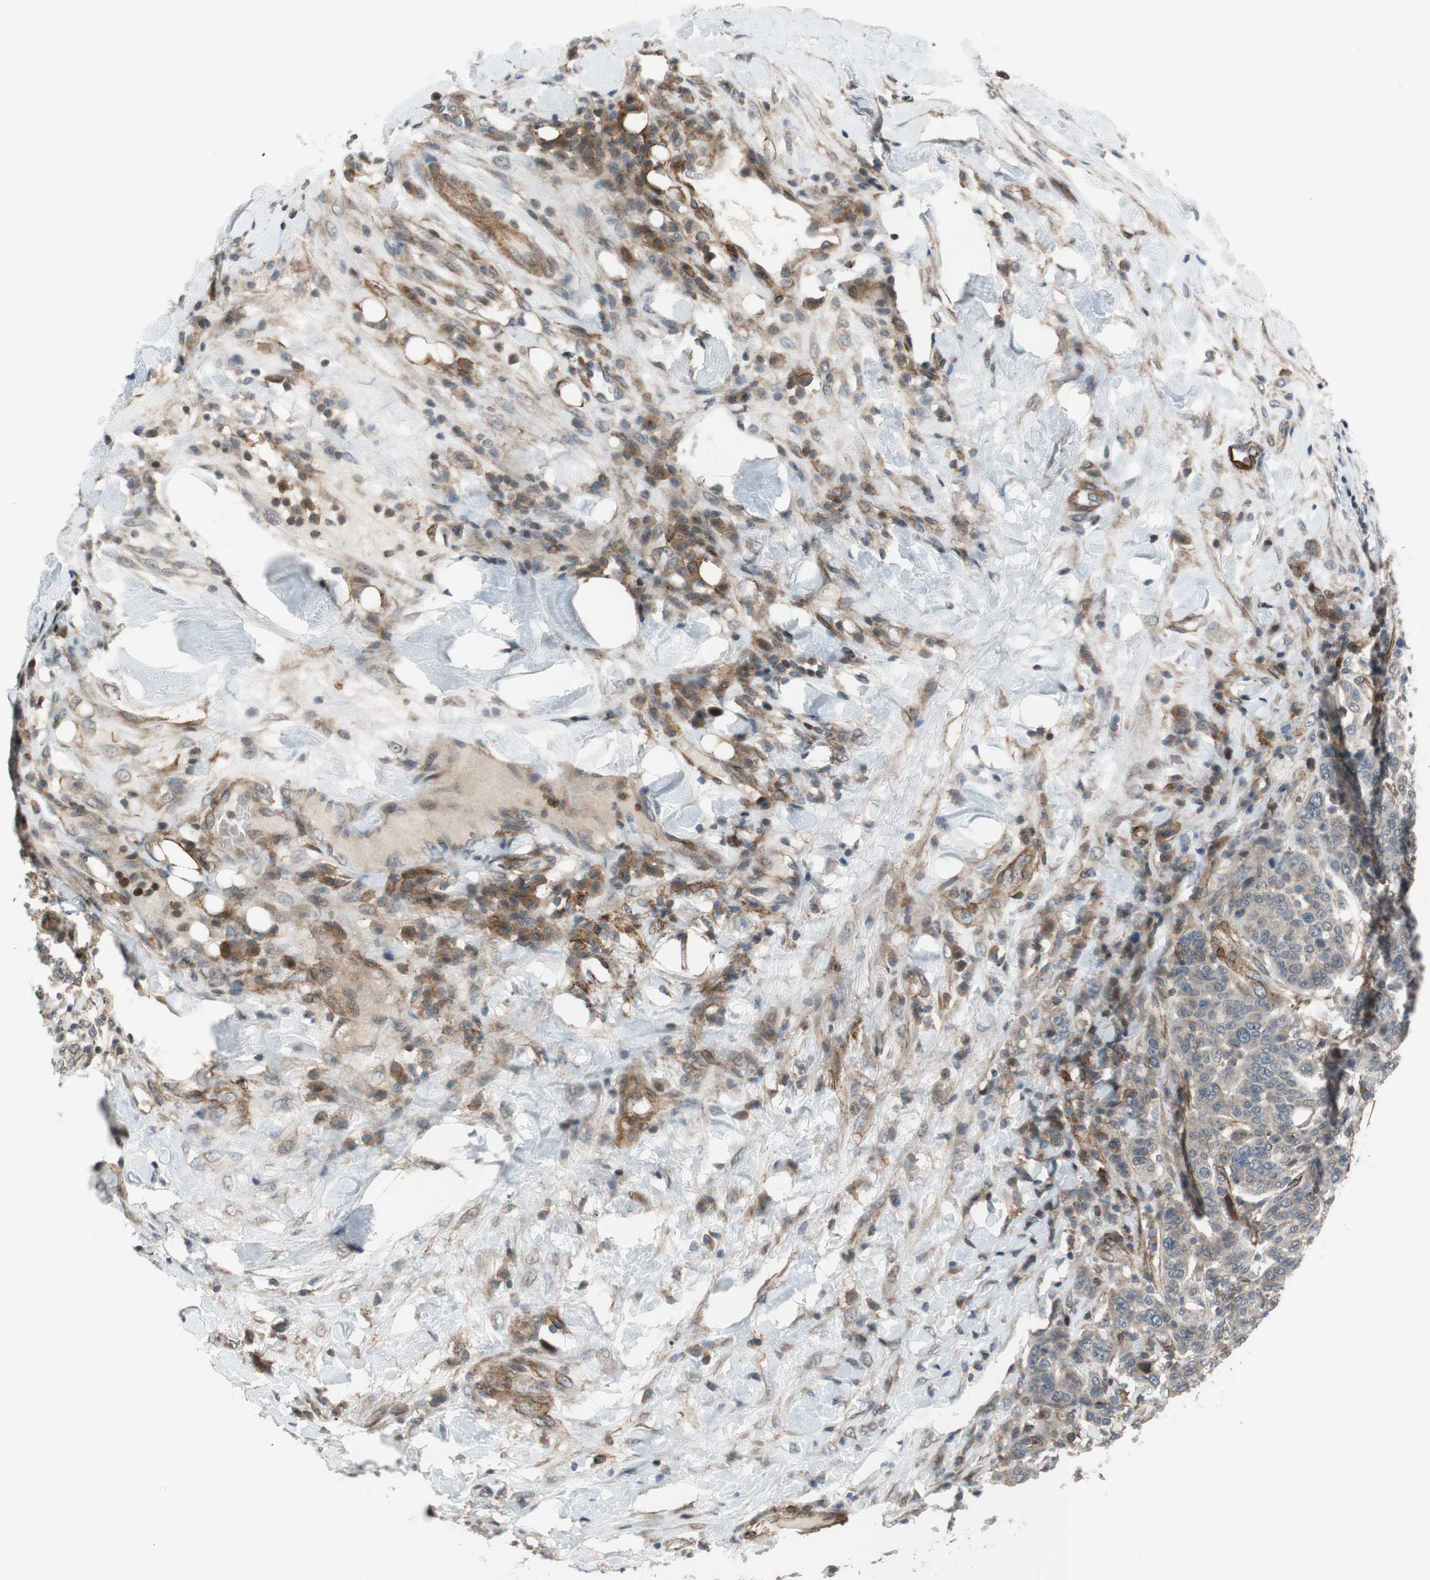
{"staining": {"intensity": "negative", "quantity": "none", "location": "none"}, "tissue": "breast cancer", "cell_type": "Tumor cells", "image_type": "cancer", "snomed": [{"axis": "morphology", "description": "Duct carcinoma"}, {"axis": "topography", "description": "Breast"}], "caption": "Immunohistochemistry photomicrograph of neoplastic tissue: breast cancer (infiltrating ductal carcinoma) stained with DAB (3,3'-diaminobenzidine) reveals no significant protein staining in tumor cells.", "gene": "GRHL1", "patient": {"sex": "female", "age": 37}}